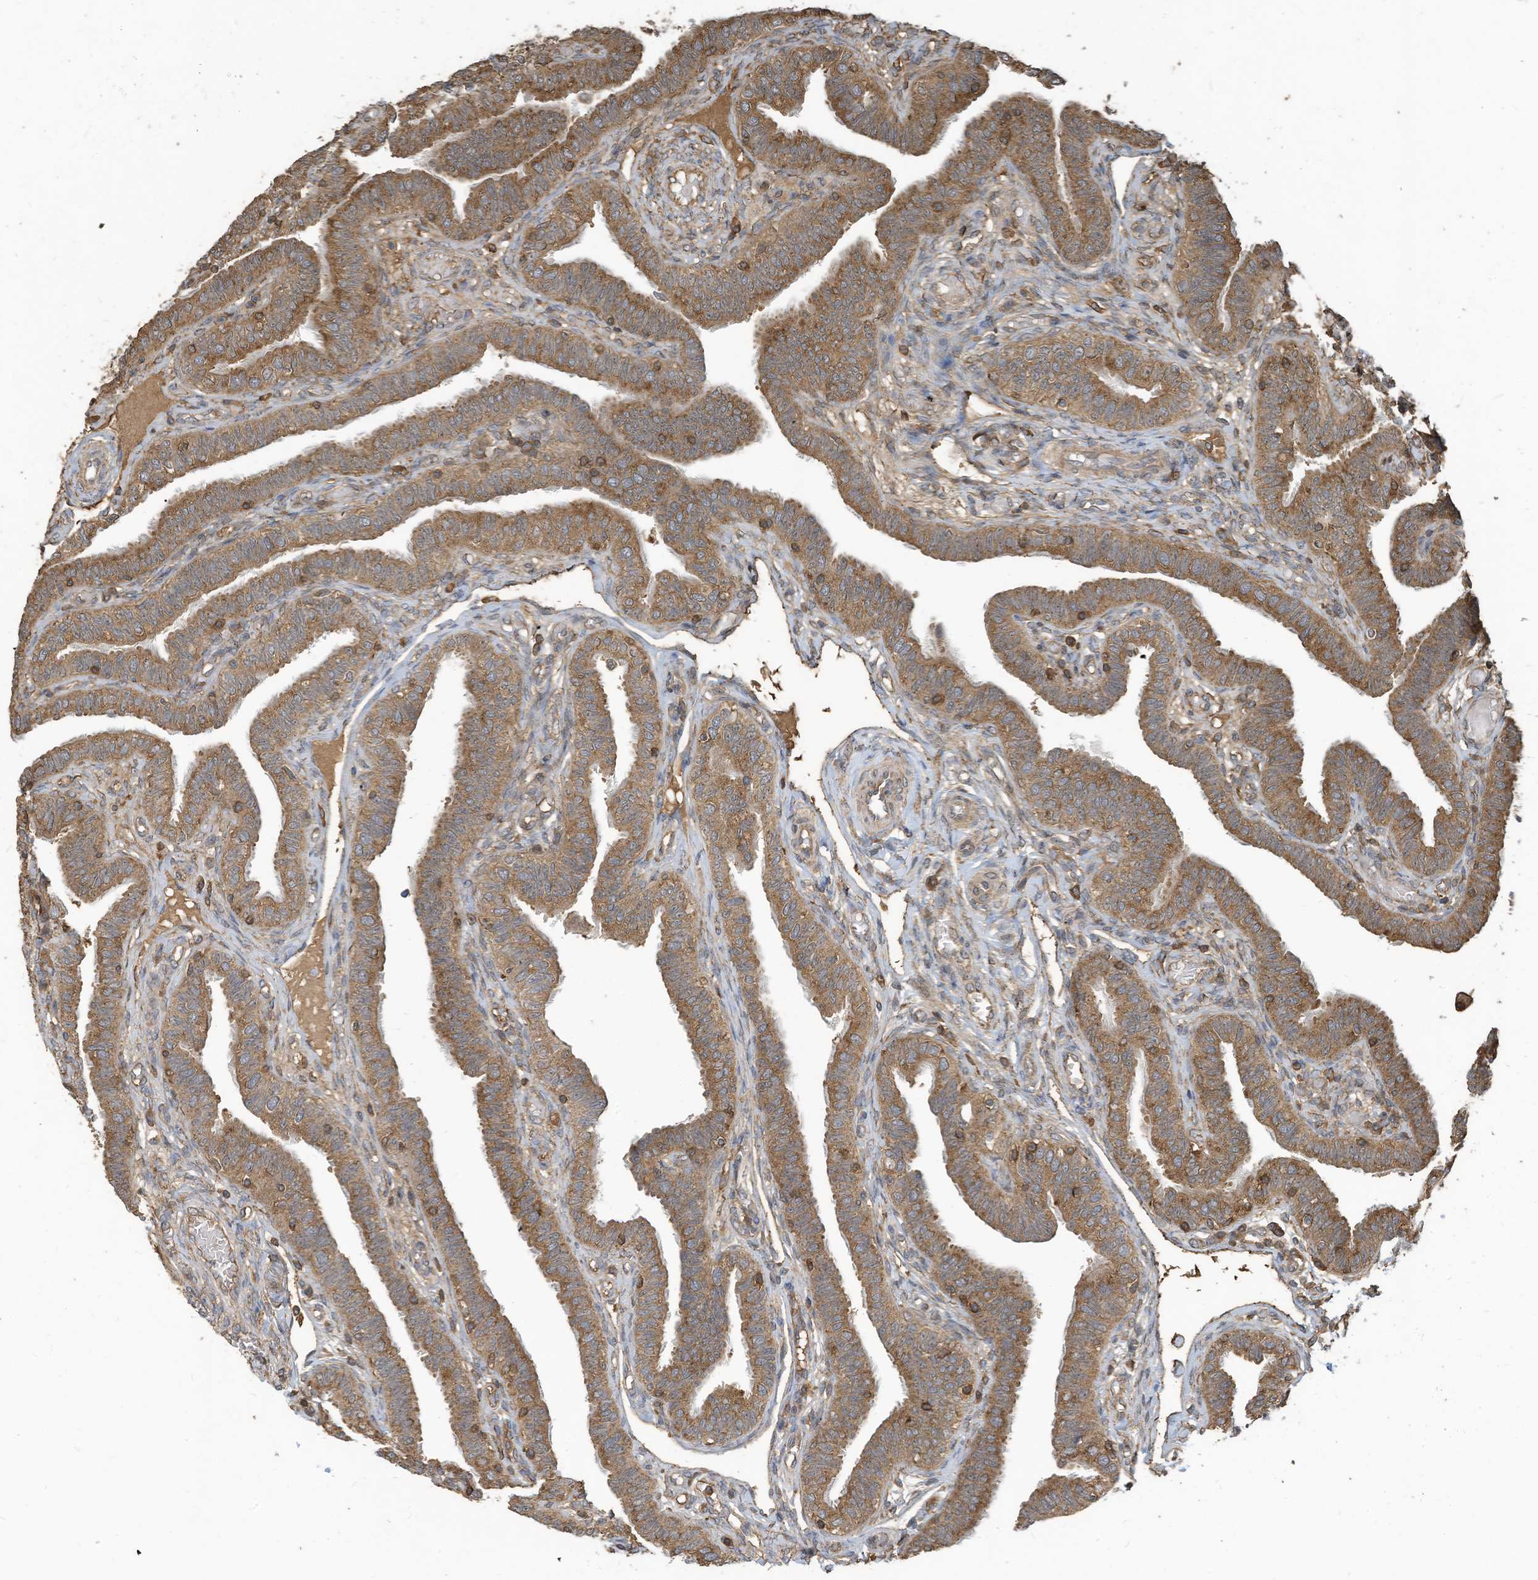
{"staining": {"intensity": "moderate", "quantity": ">75%", "location": "cytoplasmic/membranous"}, "tissue": "fallopian tube", "cell_type": "Glandular cells", "image_type": "normal", "snomed": [{"axis": "morphology", "description": "Normal tissue, NOS"}, {"axis": "topography", "description": "Fallopian tube"}], "caption": "Moderate cytoplasmic/membranous staining is identified in about >75% of glandular cells in benign fallopian tube.", "gene": "COX10", "patient": {"sex": "female", "age": 39}}